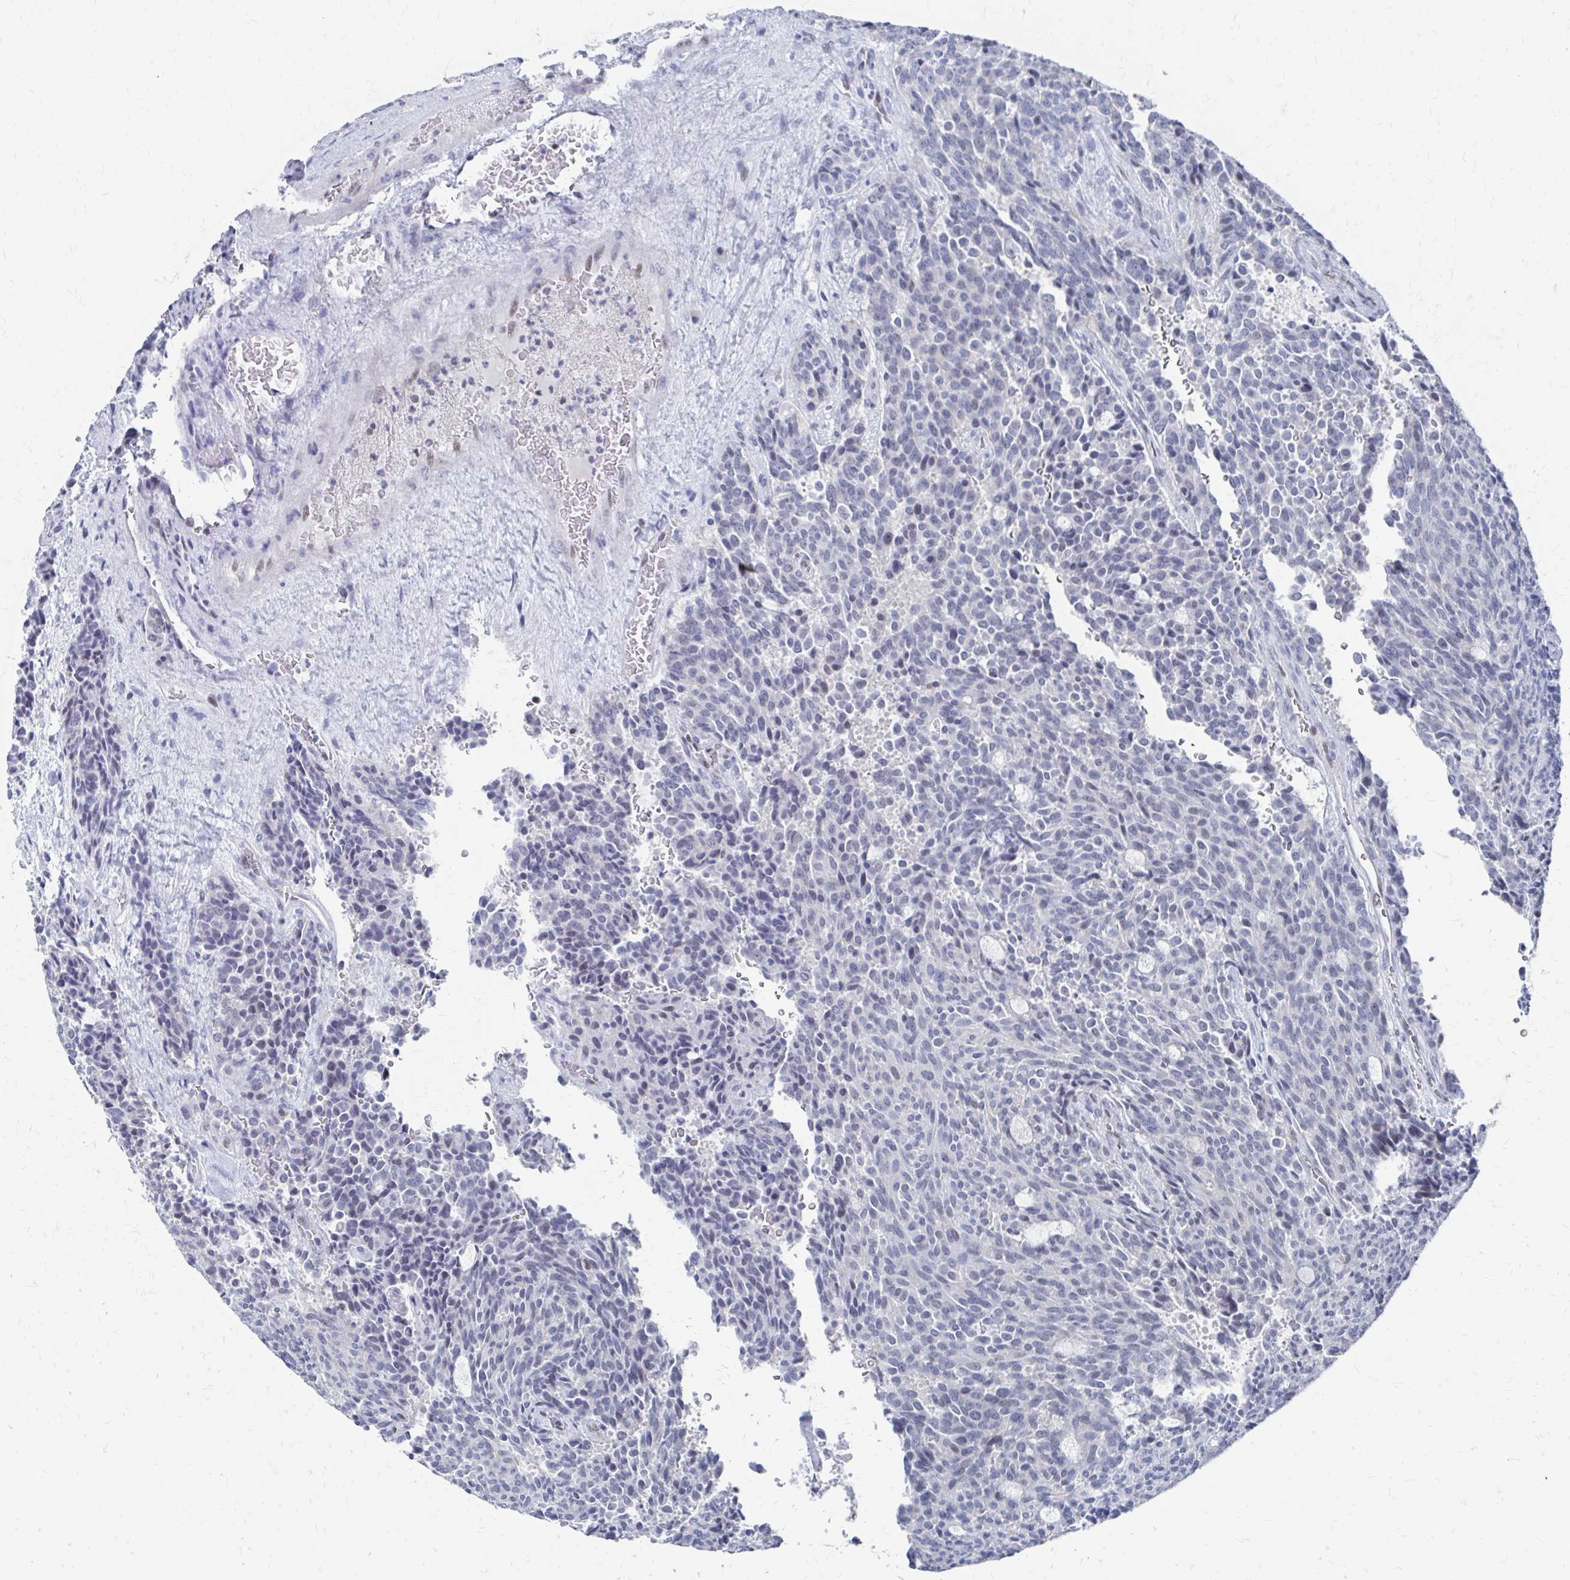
{"staining": {"intensity": "negative", "quantity": "none", "location": "none"}, "tissue": "carcinoid", "cell_type": "Tumor cells", "image_type": "cancer", "snomed": [{"axis": "morphology", "description": "Carcinoid, malignant, NOS"}, {"axis": "topography", "description": "Pancreas"}], "caption": "Tumor cells are negative for protein expression in human carcinoid.", "gene": "CDIN1", "patient": {"sex": "female", "age": 54}}